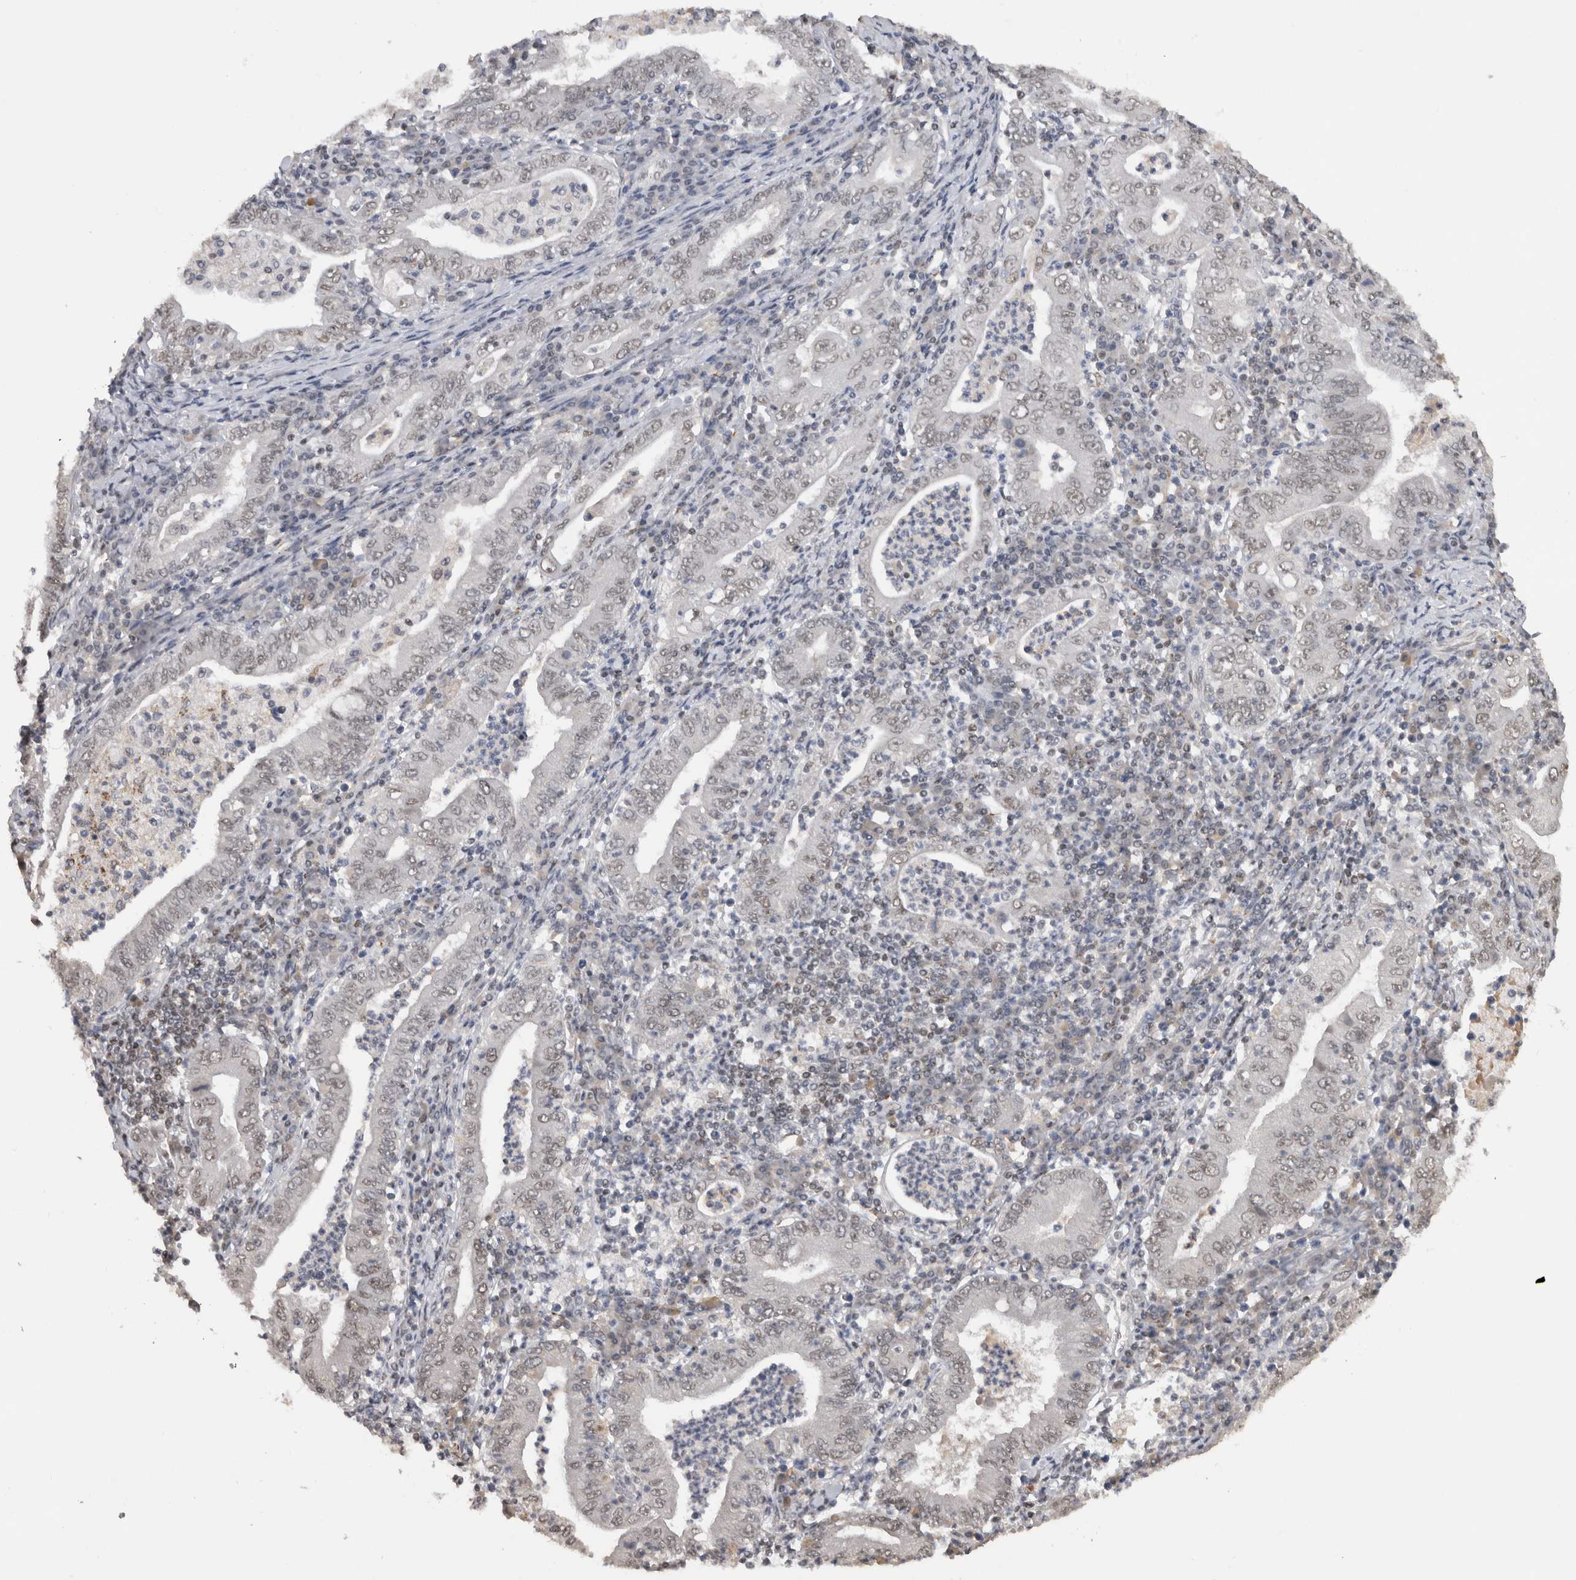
{"staining": {"intensity": "weak", "quantity": "<25%", "location": "nuclear"}, "tissue": "stomach cancer", "cell_type": "Tumor cells", "image_type": "cancer", "snomed": [{"axis": "morphology", "description": "Normal tissue, NOS"}, {"axis": "morphology", "description": "Adenocarcinoma, NOS"}, {"axis": "topography", "description": "Esophagus"}, {"axis": "topography", "description": "Stomach, upper"}, {"axis": "topography", "description": "Peripheral nerve tissue"}], "caption": "IHC micrograph of human adenocarcinoma (stomach) stained for a protein (brown), which reveals no expression in tumor cells.", "gene": "DAXX", "patient": {"sex": "male", "age": 62}}